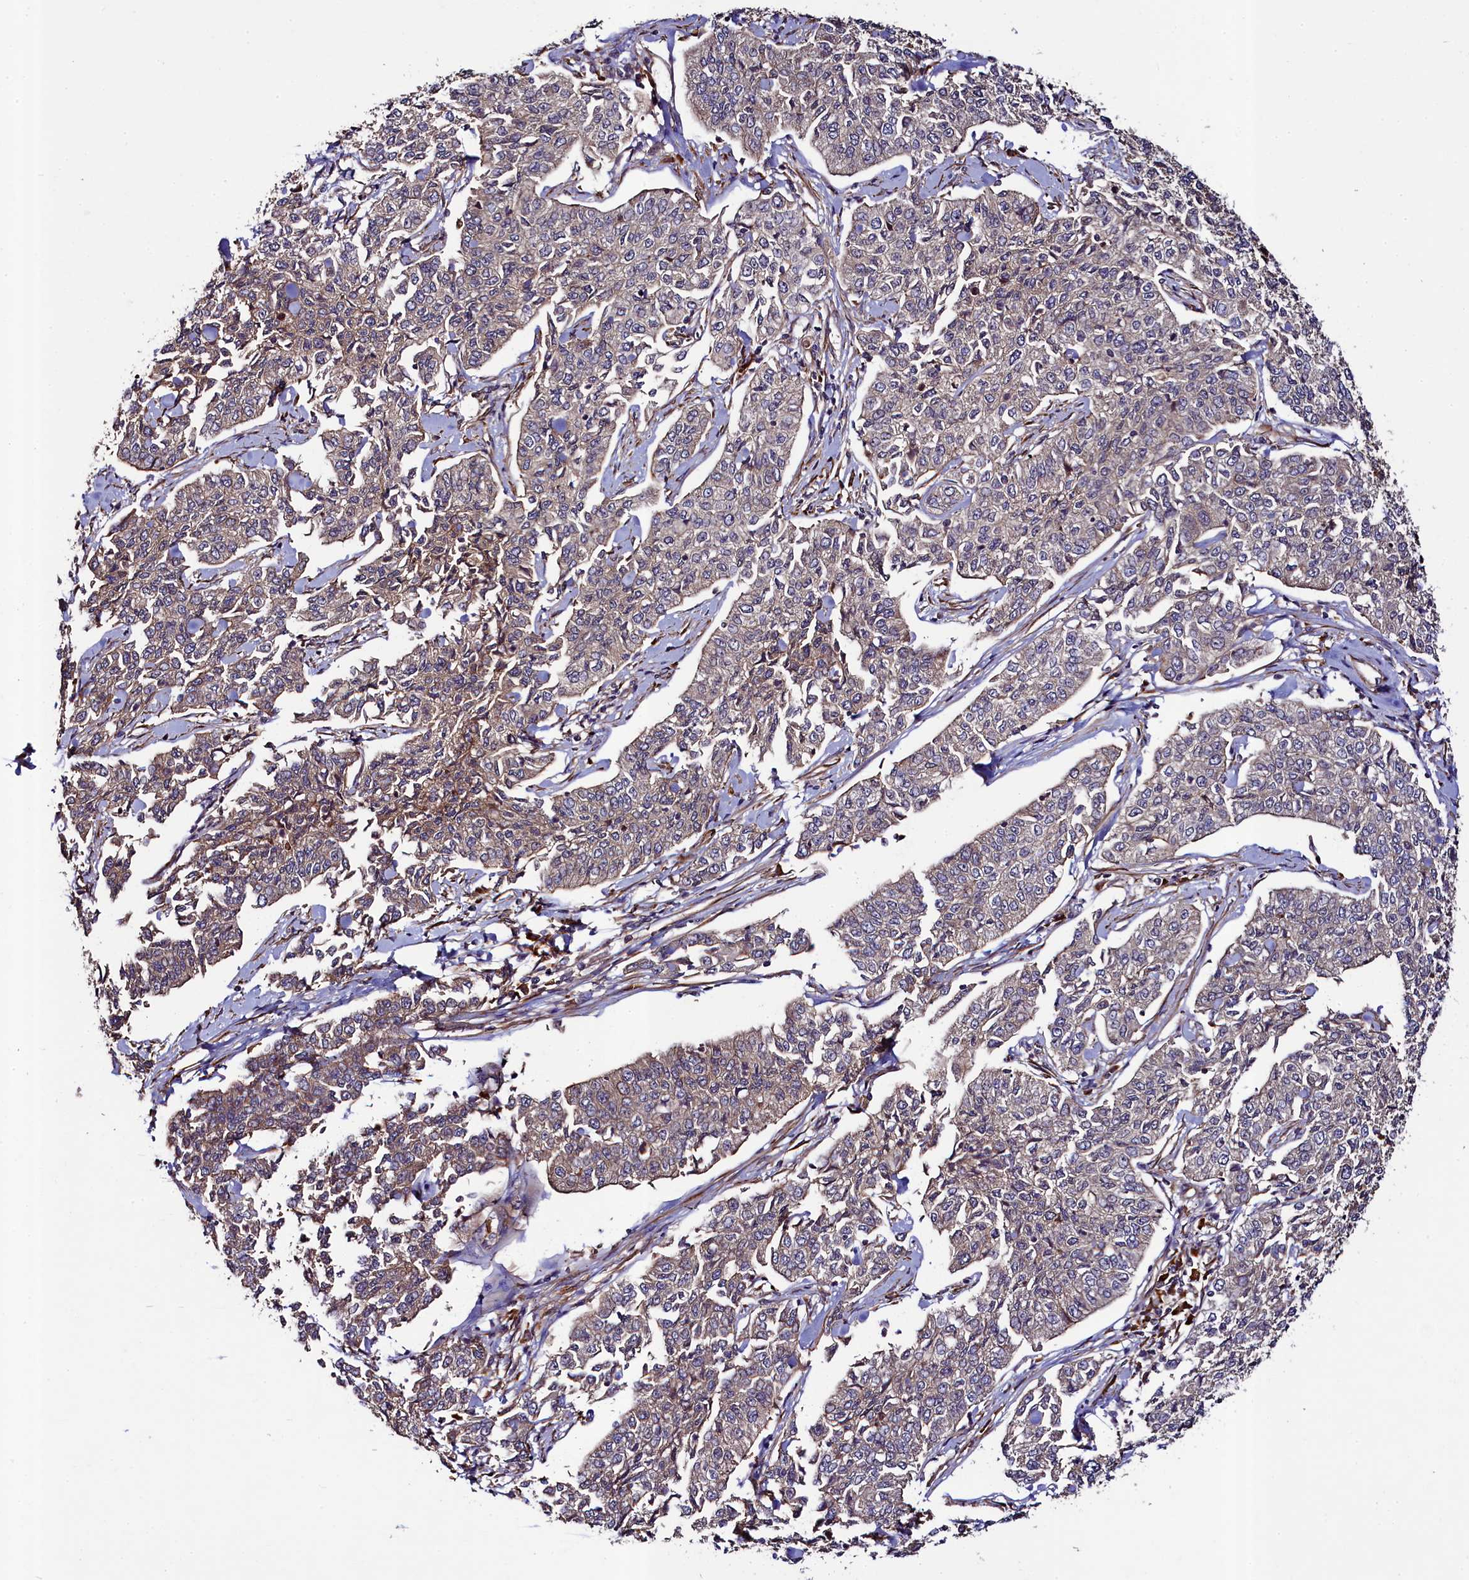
{"staining": {"intensity": "weak", "quantity": "25%-75%", "location": "cytoplasmic/membranous"}, "tissue": "cervical cancer", "cell_type": "Tumor cells", "image_type": "cancer", "snomed": [{"axis": "morphology", "description": "Squamous cell carcinoma, NOS"}, {"axis": "topography", "description": "Cervix"}], "caption": "Approximately 25%-75% of tumor cells in human cervical squamous cell carcinoma demonstrate weak cytoplasmic/membranous protein expression as visualized by brown immunohistochemical staining.", "gene": "CCDC102A", "patient": {"sex": "female", "age": 35}}